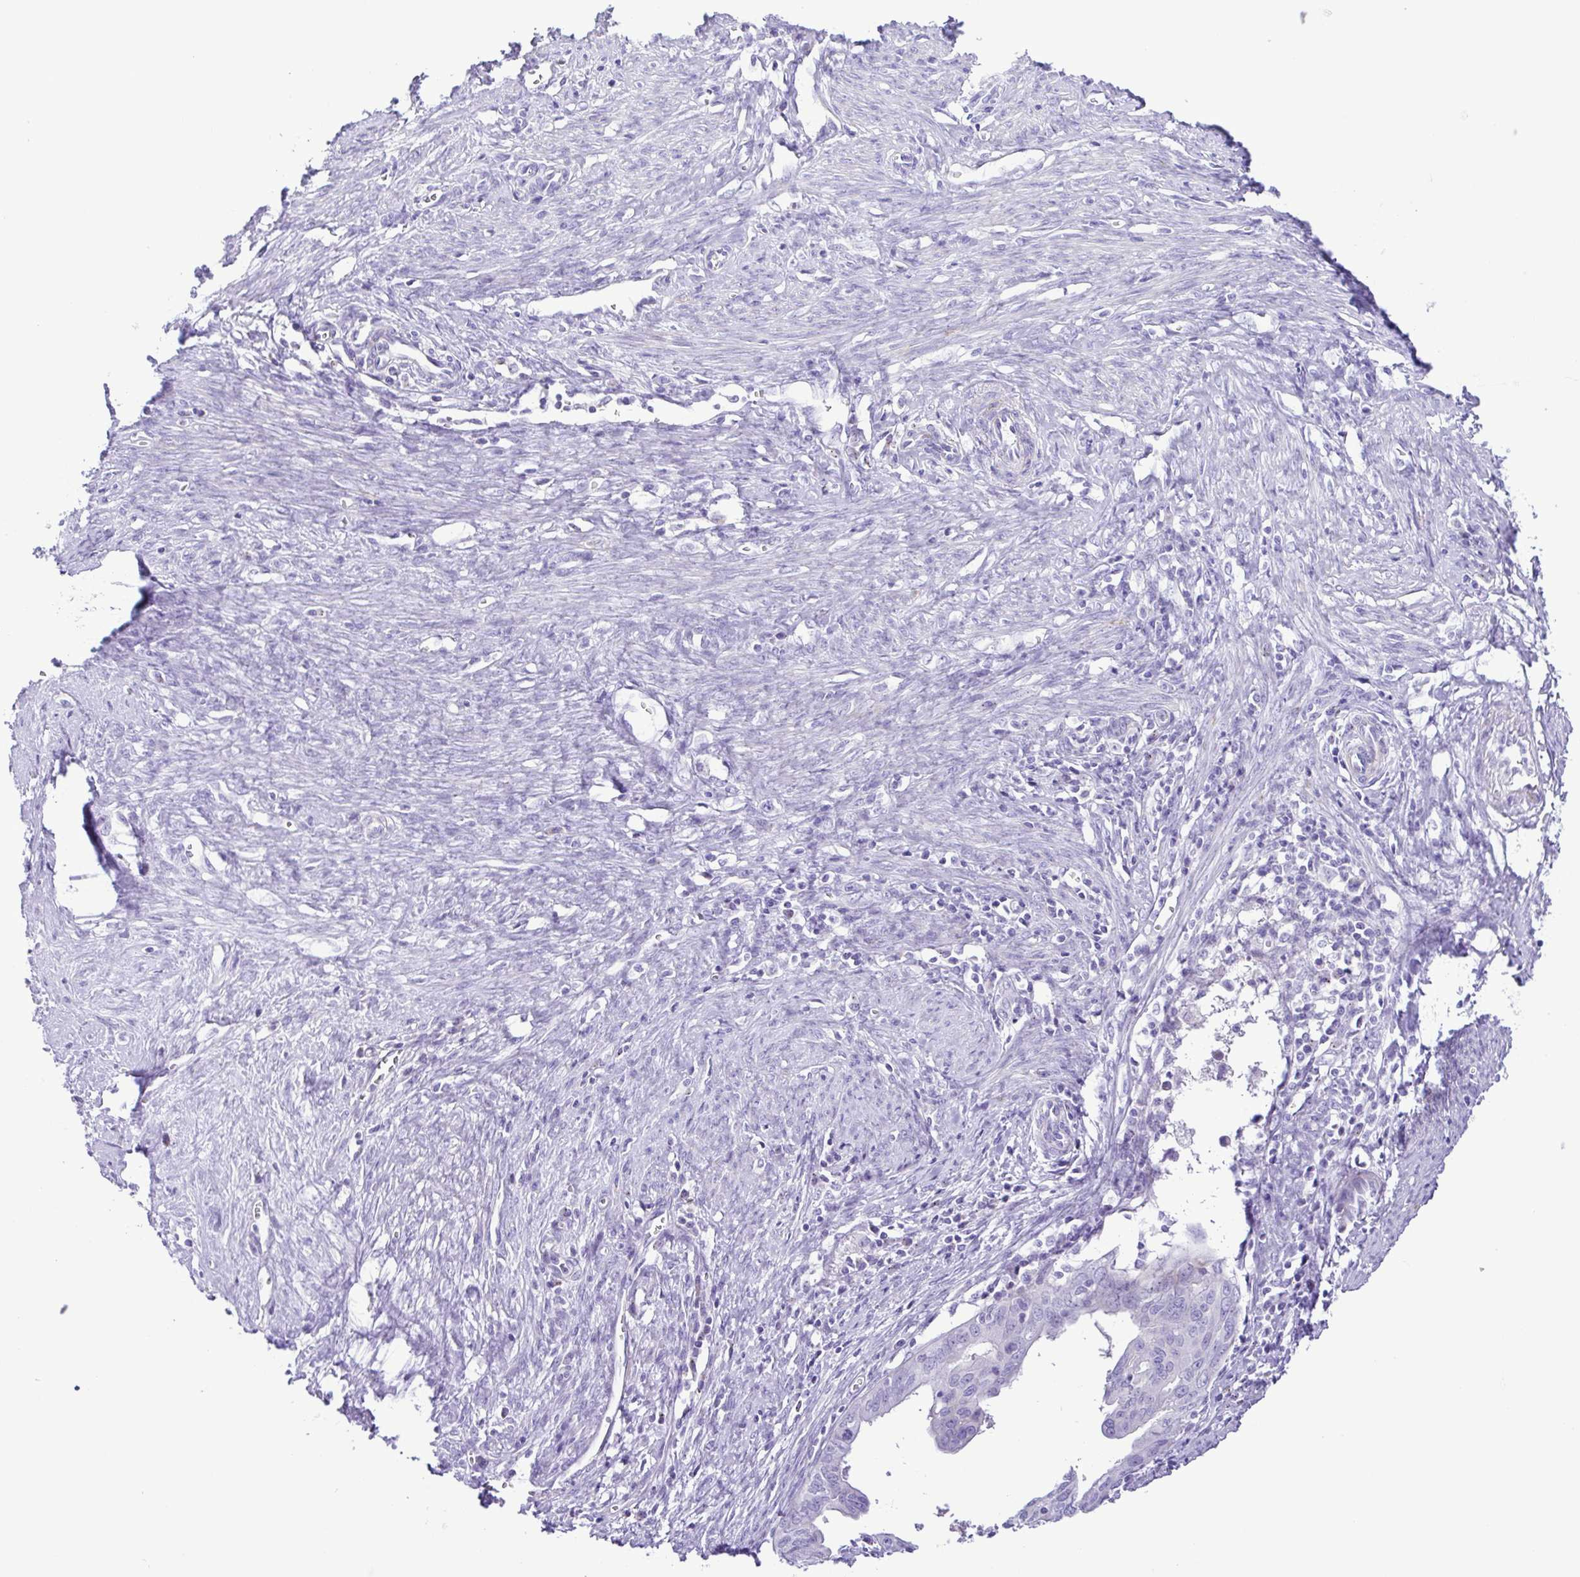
{"staining": {"intensity": "negative", "quantity": "none", "location": "none"}, "tissue": "endometrial cancer", "cell_type": "Tumor cells", "image_type": "cancer", "snomed": [{"axis": "morphology", "description": "Adenocarcinoma, NOS"}, {"axis": "topography", "description": "Endometrium"}], "caption": "There is no significant expression in tumor cells of endometrial adenocarcinoma.", "gene": "SYT1", "patient": {"sex": "female", "age": 65}}